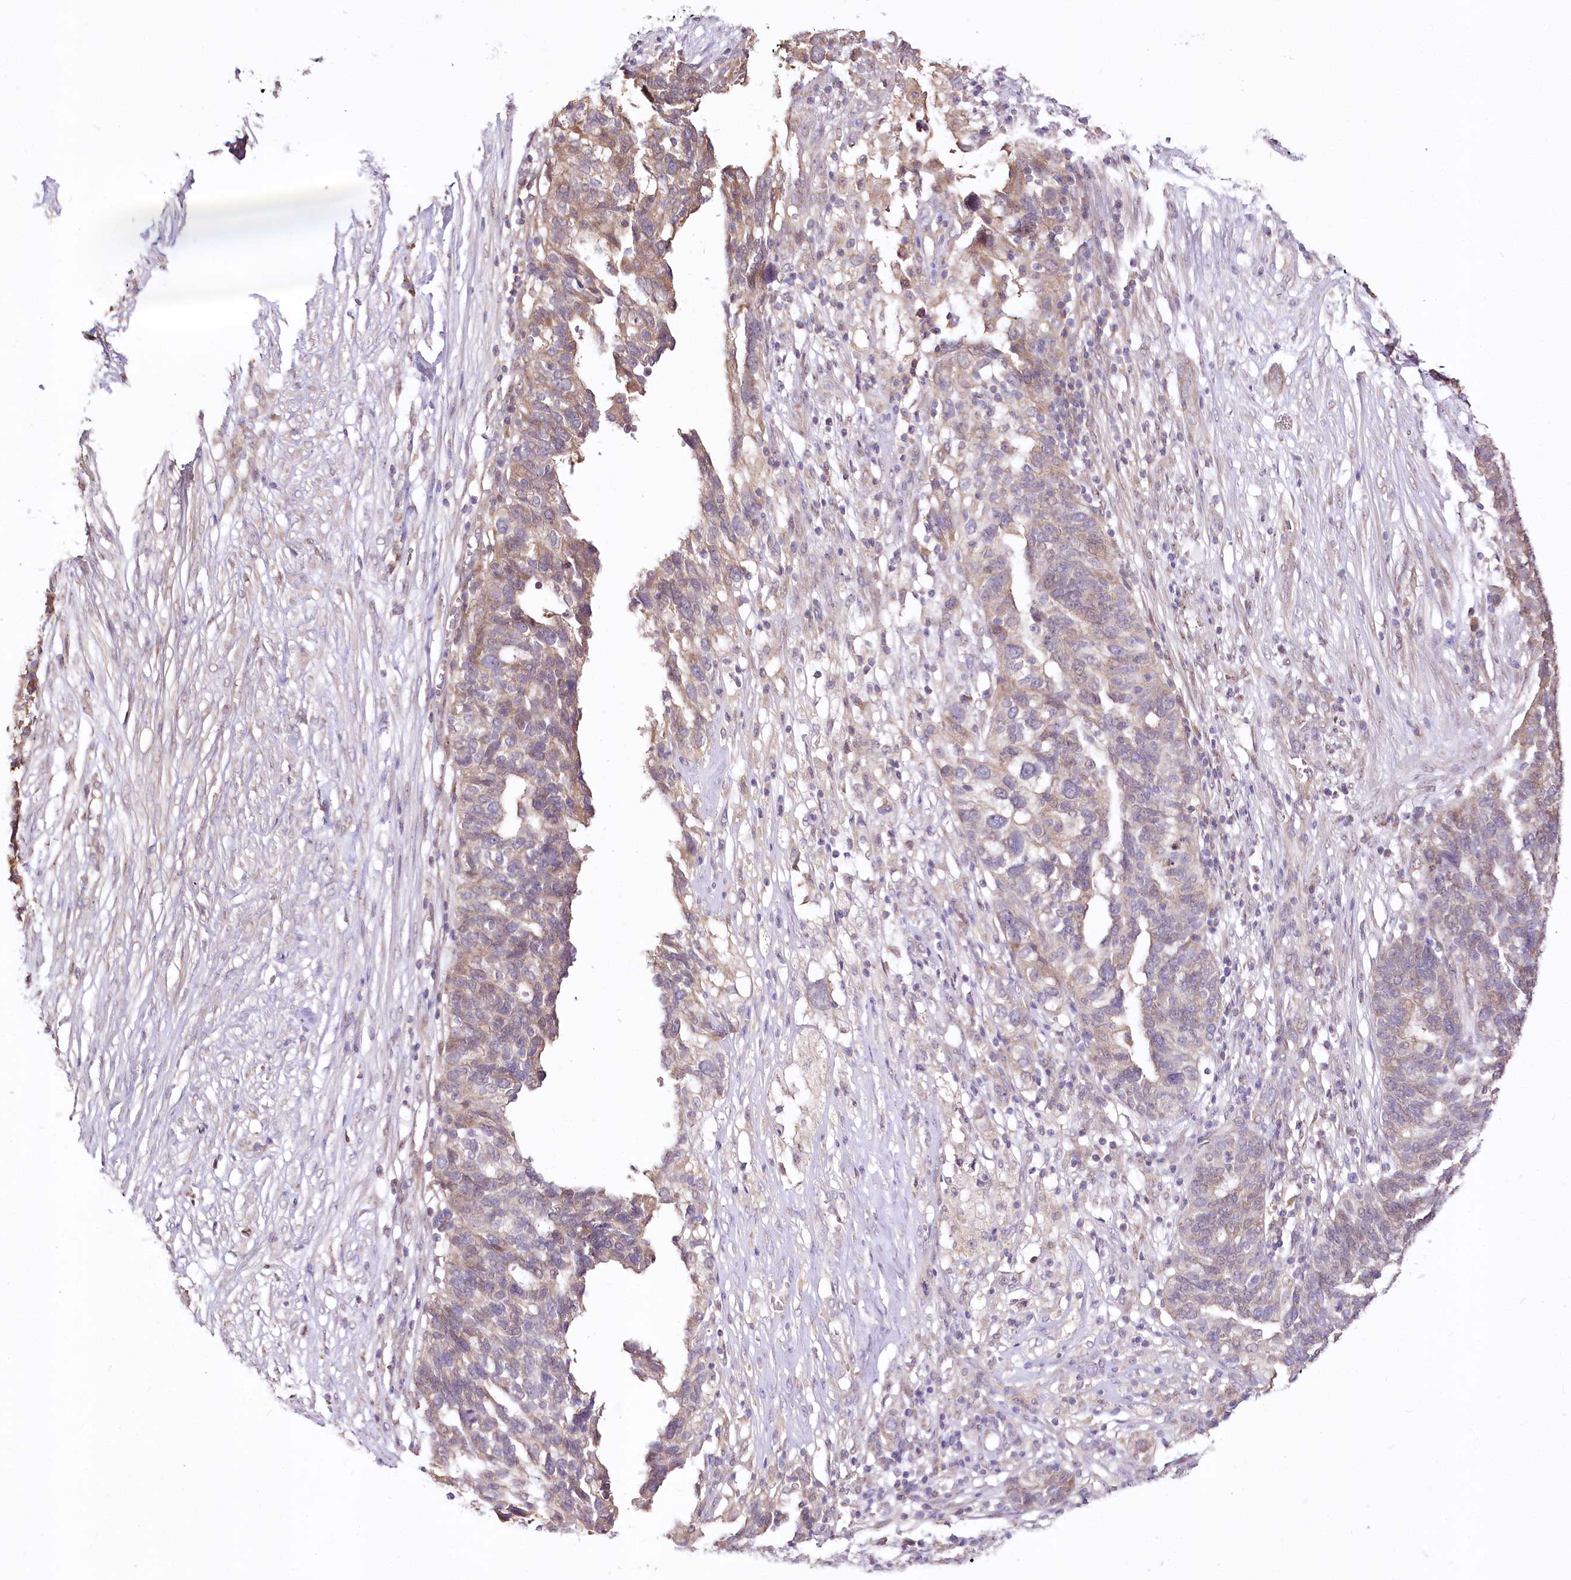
{"staining": {"intensity": "weak", "quantity": "25%-75%", "location": "cytoplasmic/membranous"}, "tissue": "ovarian cancer", "cell_type": "Tumor cells", "image_type": "cancer", "snomed": [{"axis": "morphology", "description": "Cystadenocarcinoma, serous, NOS"}, {"axis": "topography", "description": "Ovary"}], "caption": "Human serous cystadenocarcinoma (ovarian) stained with a brown dye shows weak cytoplasmic/membranous positive positivity in about 25%-75% of tumor cells.", "gene": "ZNF226", "patient": {"sex": "female", "age": 59}}